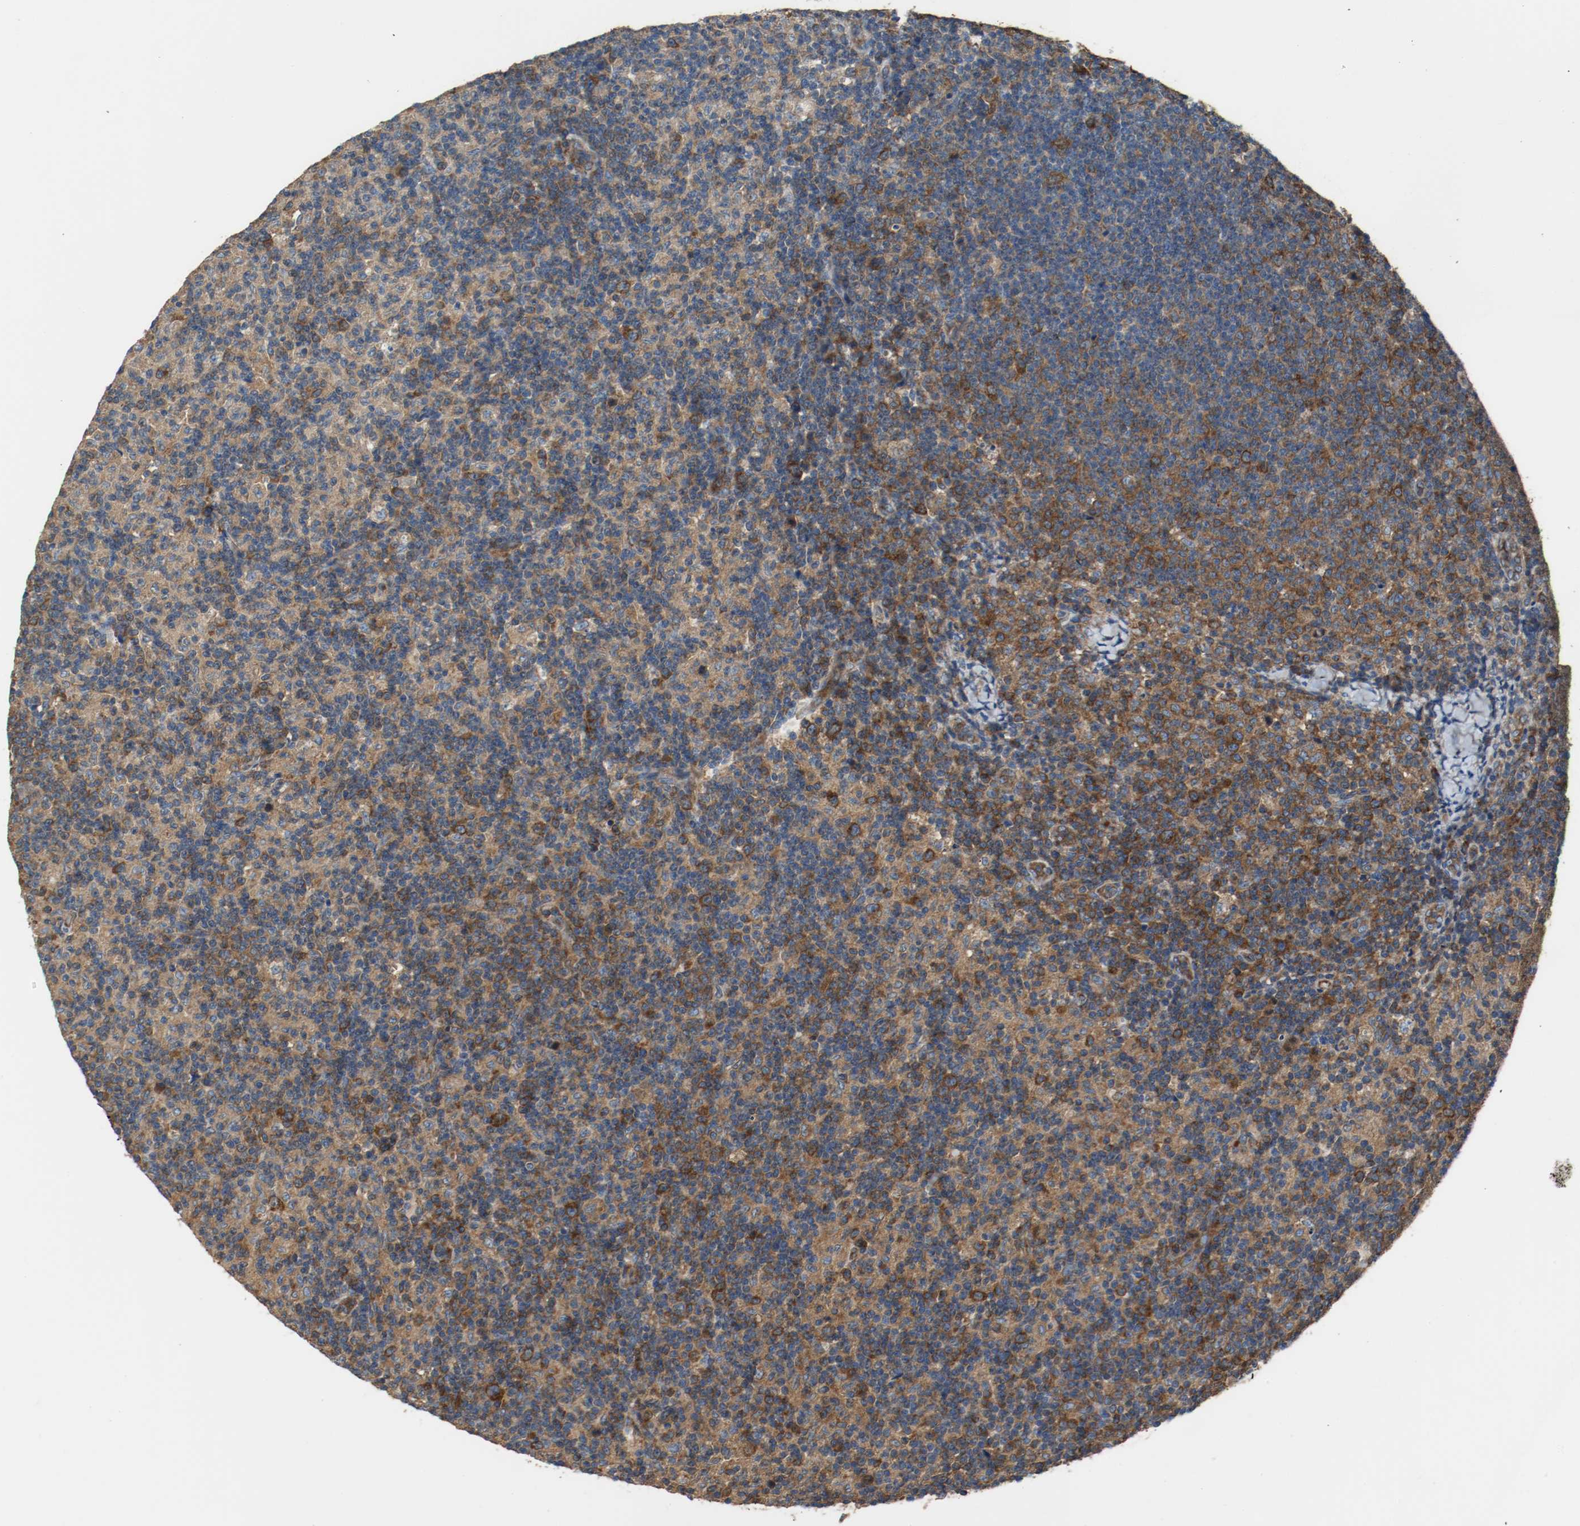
{"staining": {"intensity": "strong", "quantity": ">75%", "location": "cytoplasmic/membranous"}, "tissue": "lymph node", "cell_type": "Germinal center cells", "image_type": "normal", "snomed": [{"axis": "morphology", "description": "Normal tissue, NOS"}, {"axis": "morphology", "description": "Inflammation, NOS"}, {"axis": "topography", "description": "Lymph node"}], "caption": "The histopathology image exhibits staining of benign lymph node, revealing strong cytoplasmic/membranous protein staining (brown color) within germinal center cells.", "gene": "TUBA3D", "patient": {"sex": "male", "age": 55}}